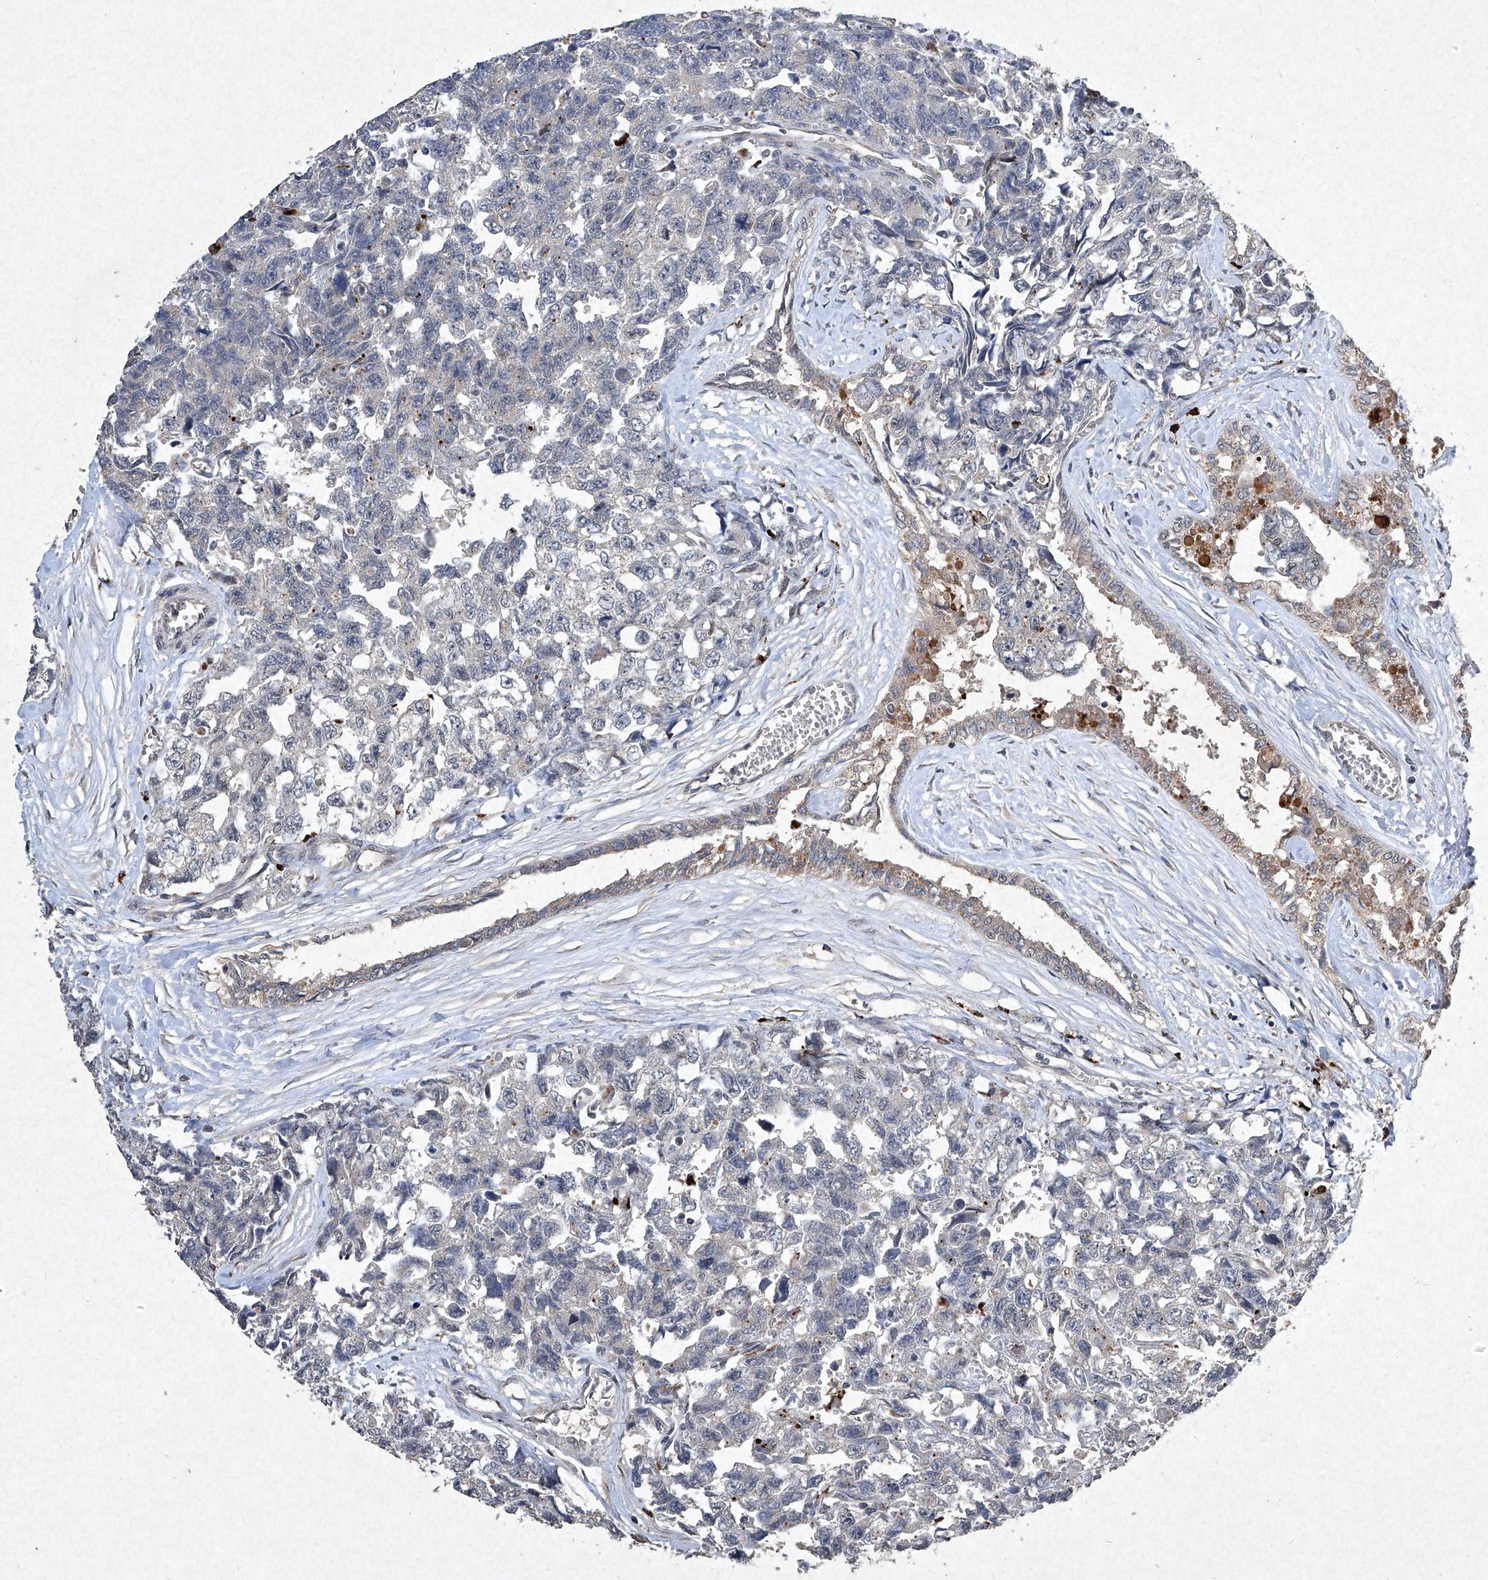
{"staining": {"intensity": "negative", "quantity": "none", "location": "none"}, "tissue": "testis cancer", "cell_type": "Tumor cells", "image_type": "cancer", "snomed": [{"axis": "morphology", "description": "Carcinoma, Embryonal, NOS"}, {"axis": "topography", "description": "Testis"}], "caption": "Testis cancer was stained to show a protein in brown. There is no significant positivity in tumor cells. (IHC, brightfield microscopy, high magnification).", "gene": "MED16", "patient": {"sex": "male", "age": 31}}